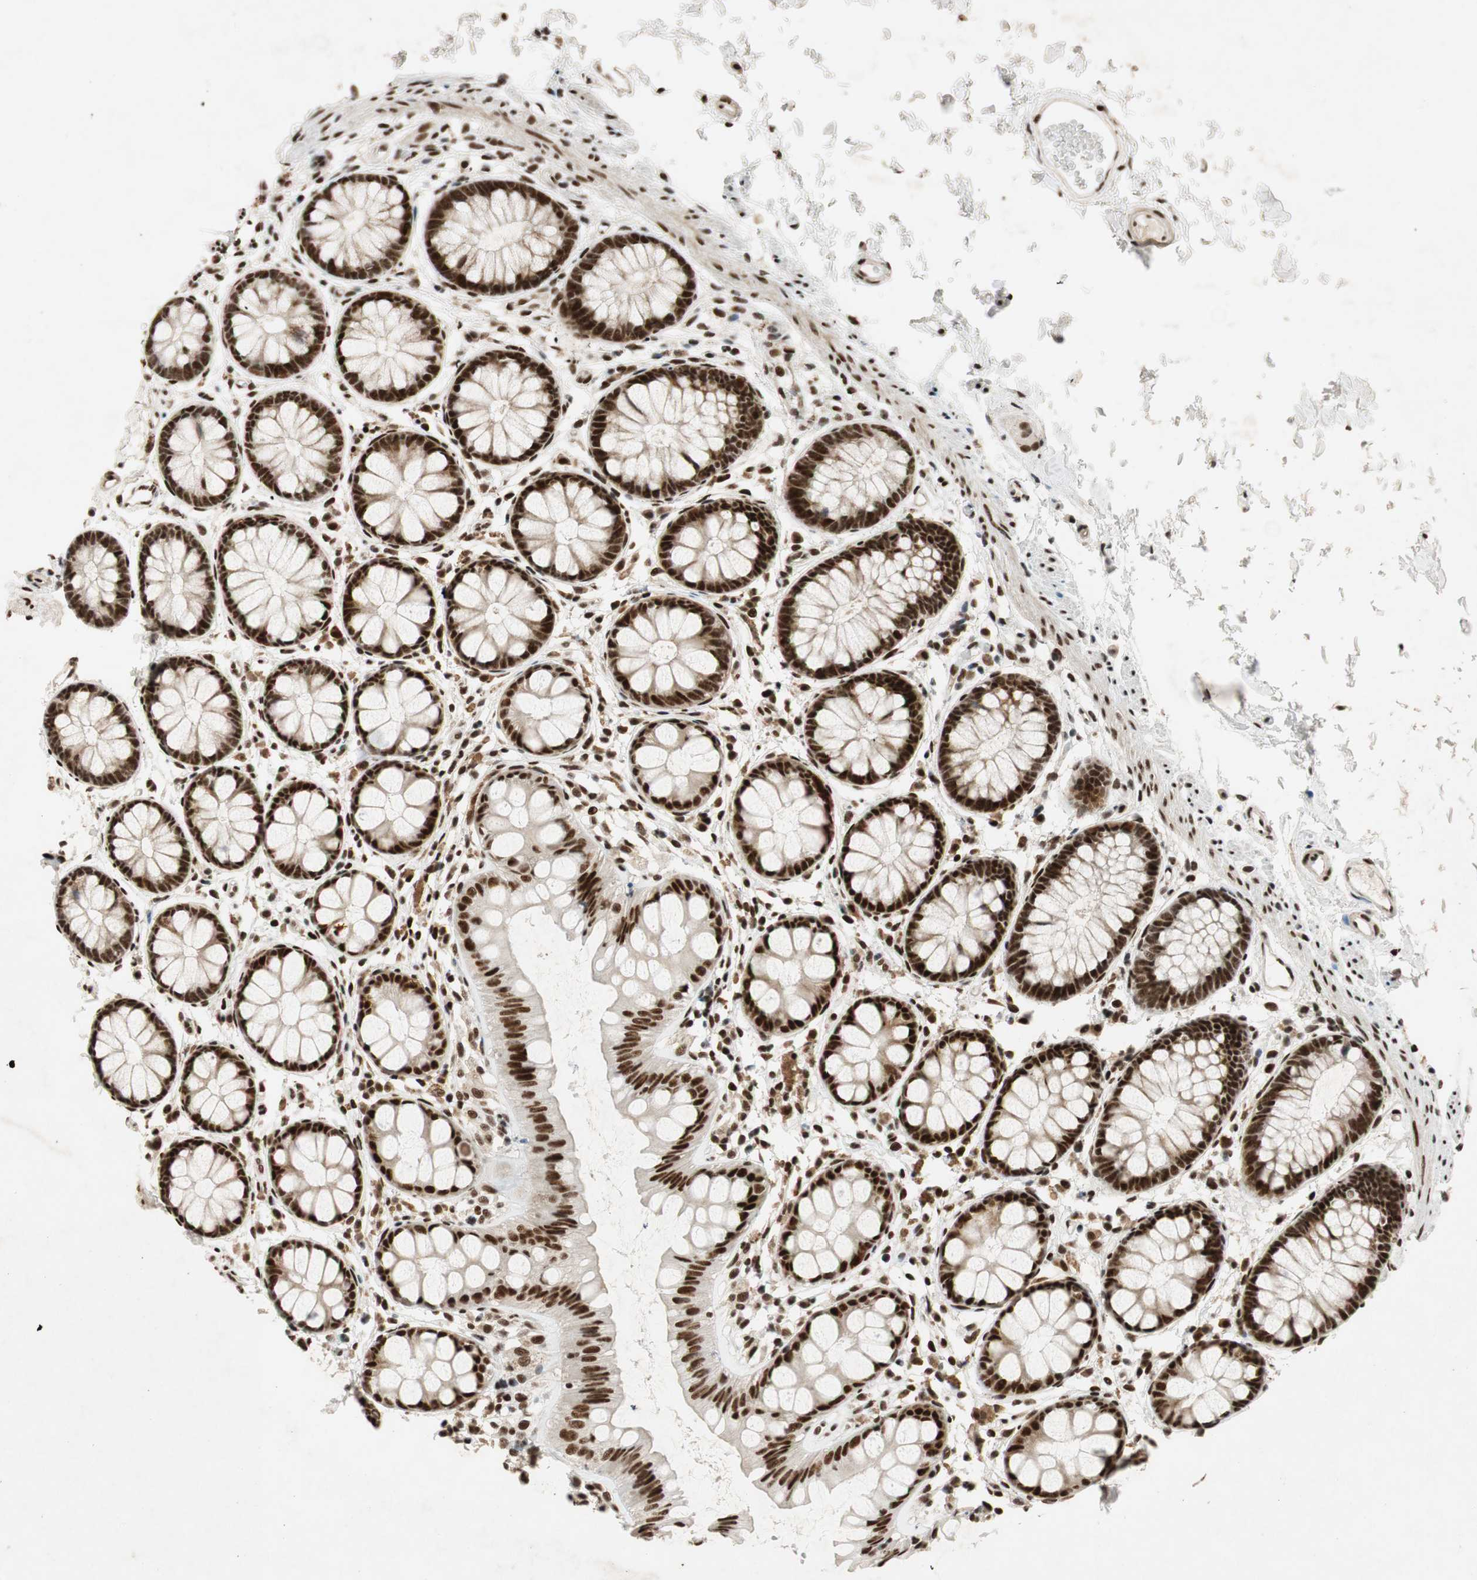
{"staining": {"intensity": "strong", "quantity": ">75%", "location": "nuclear"}, "tissue": "rectum", "cell_type": "Glandular cells", "image_type": "normal", "snomed": [{"axis": "morphology", "description": "Normal tissue, NOS"}, {"axis": "topography", "description": "Rectum"}], "caption": "Glandular cells exhibit strong nuclear staining in about >75% of cells in benign rectum.", "gene": "NCBP3", "patient": {"sex": "female", "age": 66}}